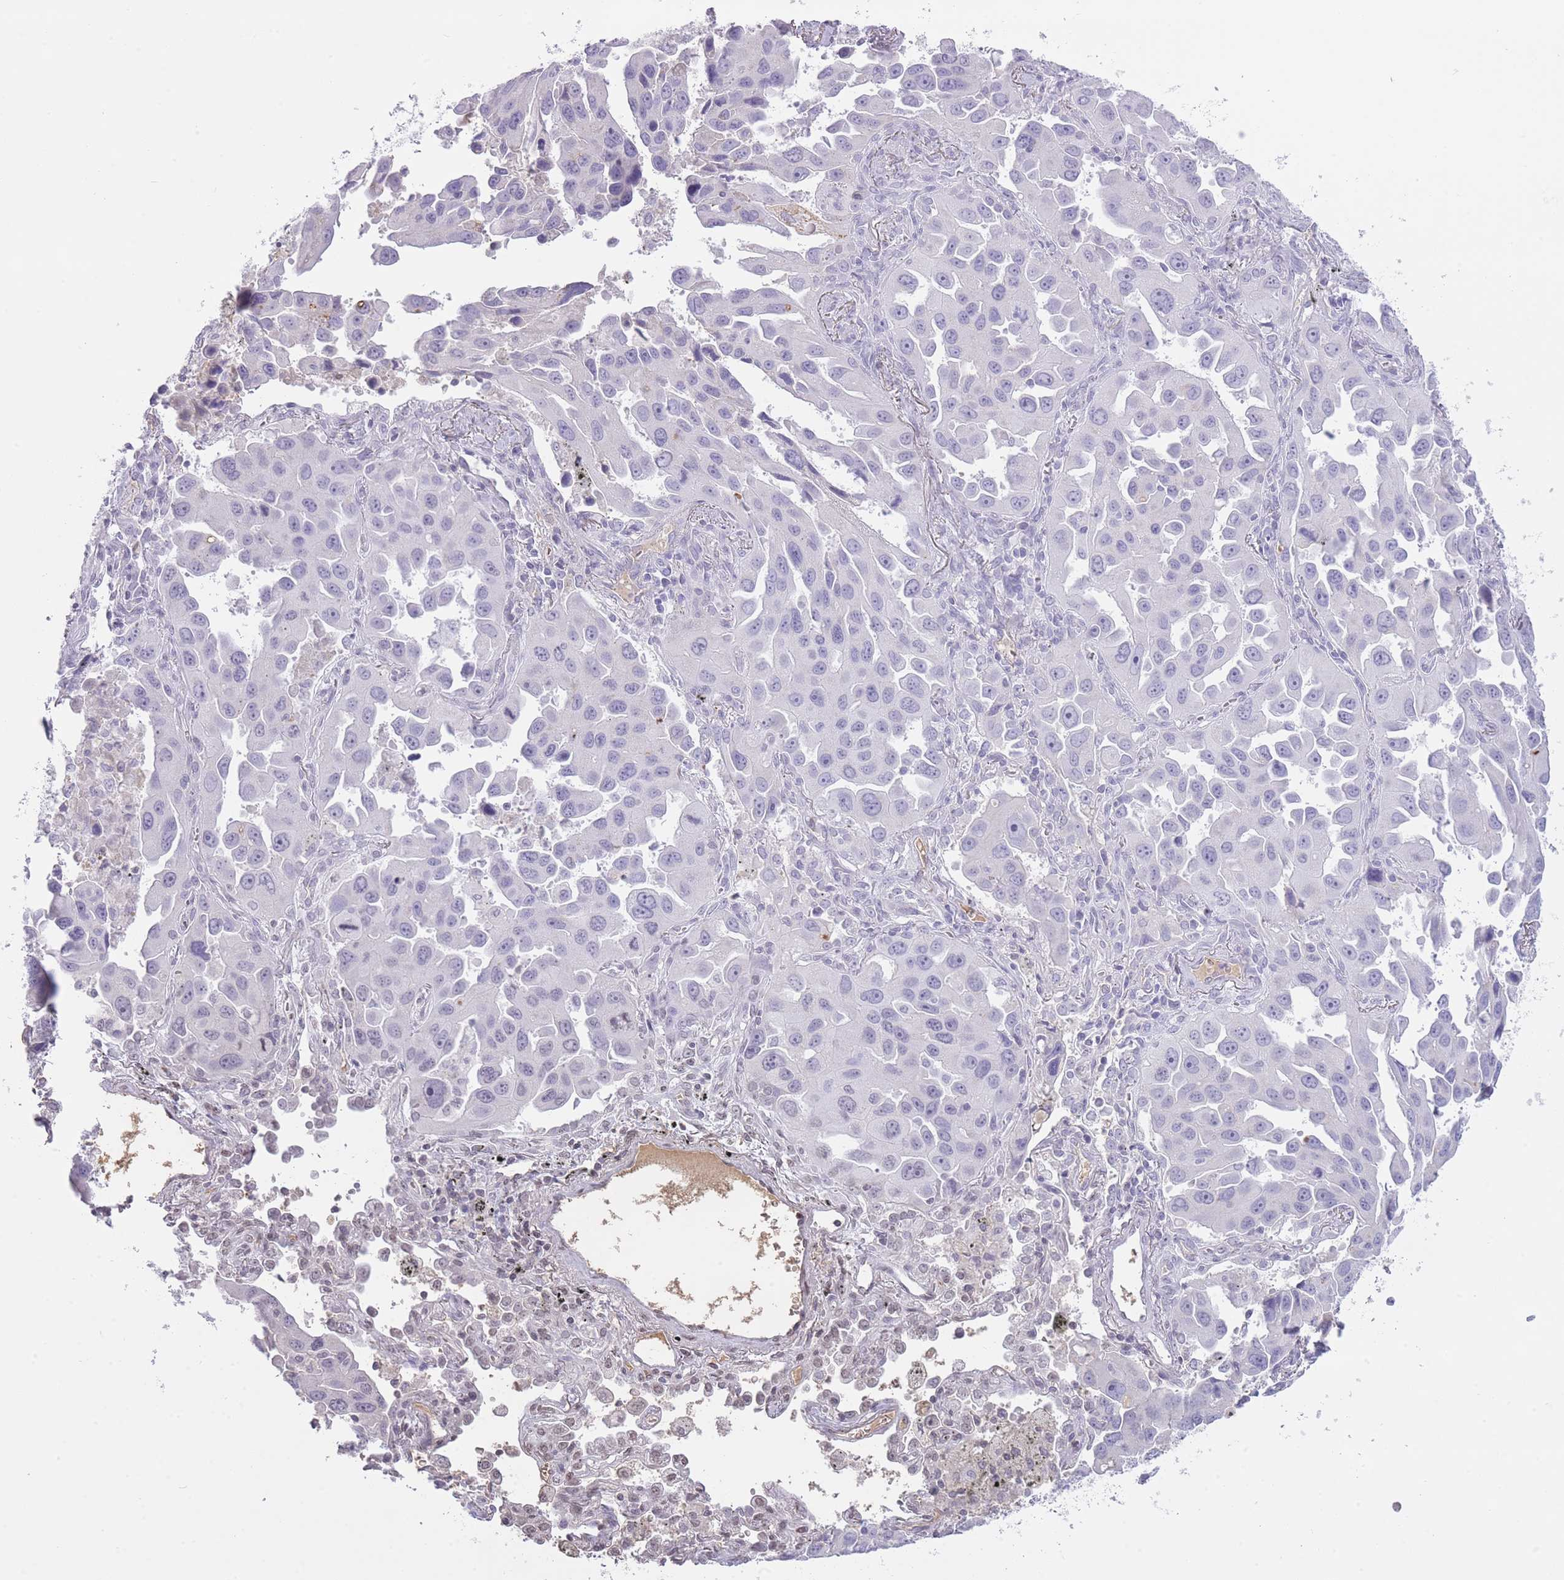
{"staining": {"intensity": "negative", "quantity": "none", "location": "none"}, "tissue": "lung cancer", "cell_type": "Tumor cells", "image_type": "cancer", "snomed": [{"axis": "morphology", "description": "Adenocarcinoma, NOS"}, {"axis": "topography", "description": "Lung"}], "caption": "An image of human lung adenocarcinoma is negative for staining in tumor cells.", "gene": "AP3S2", "patient": {"sex": "male", "age": 66}}